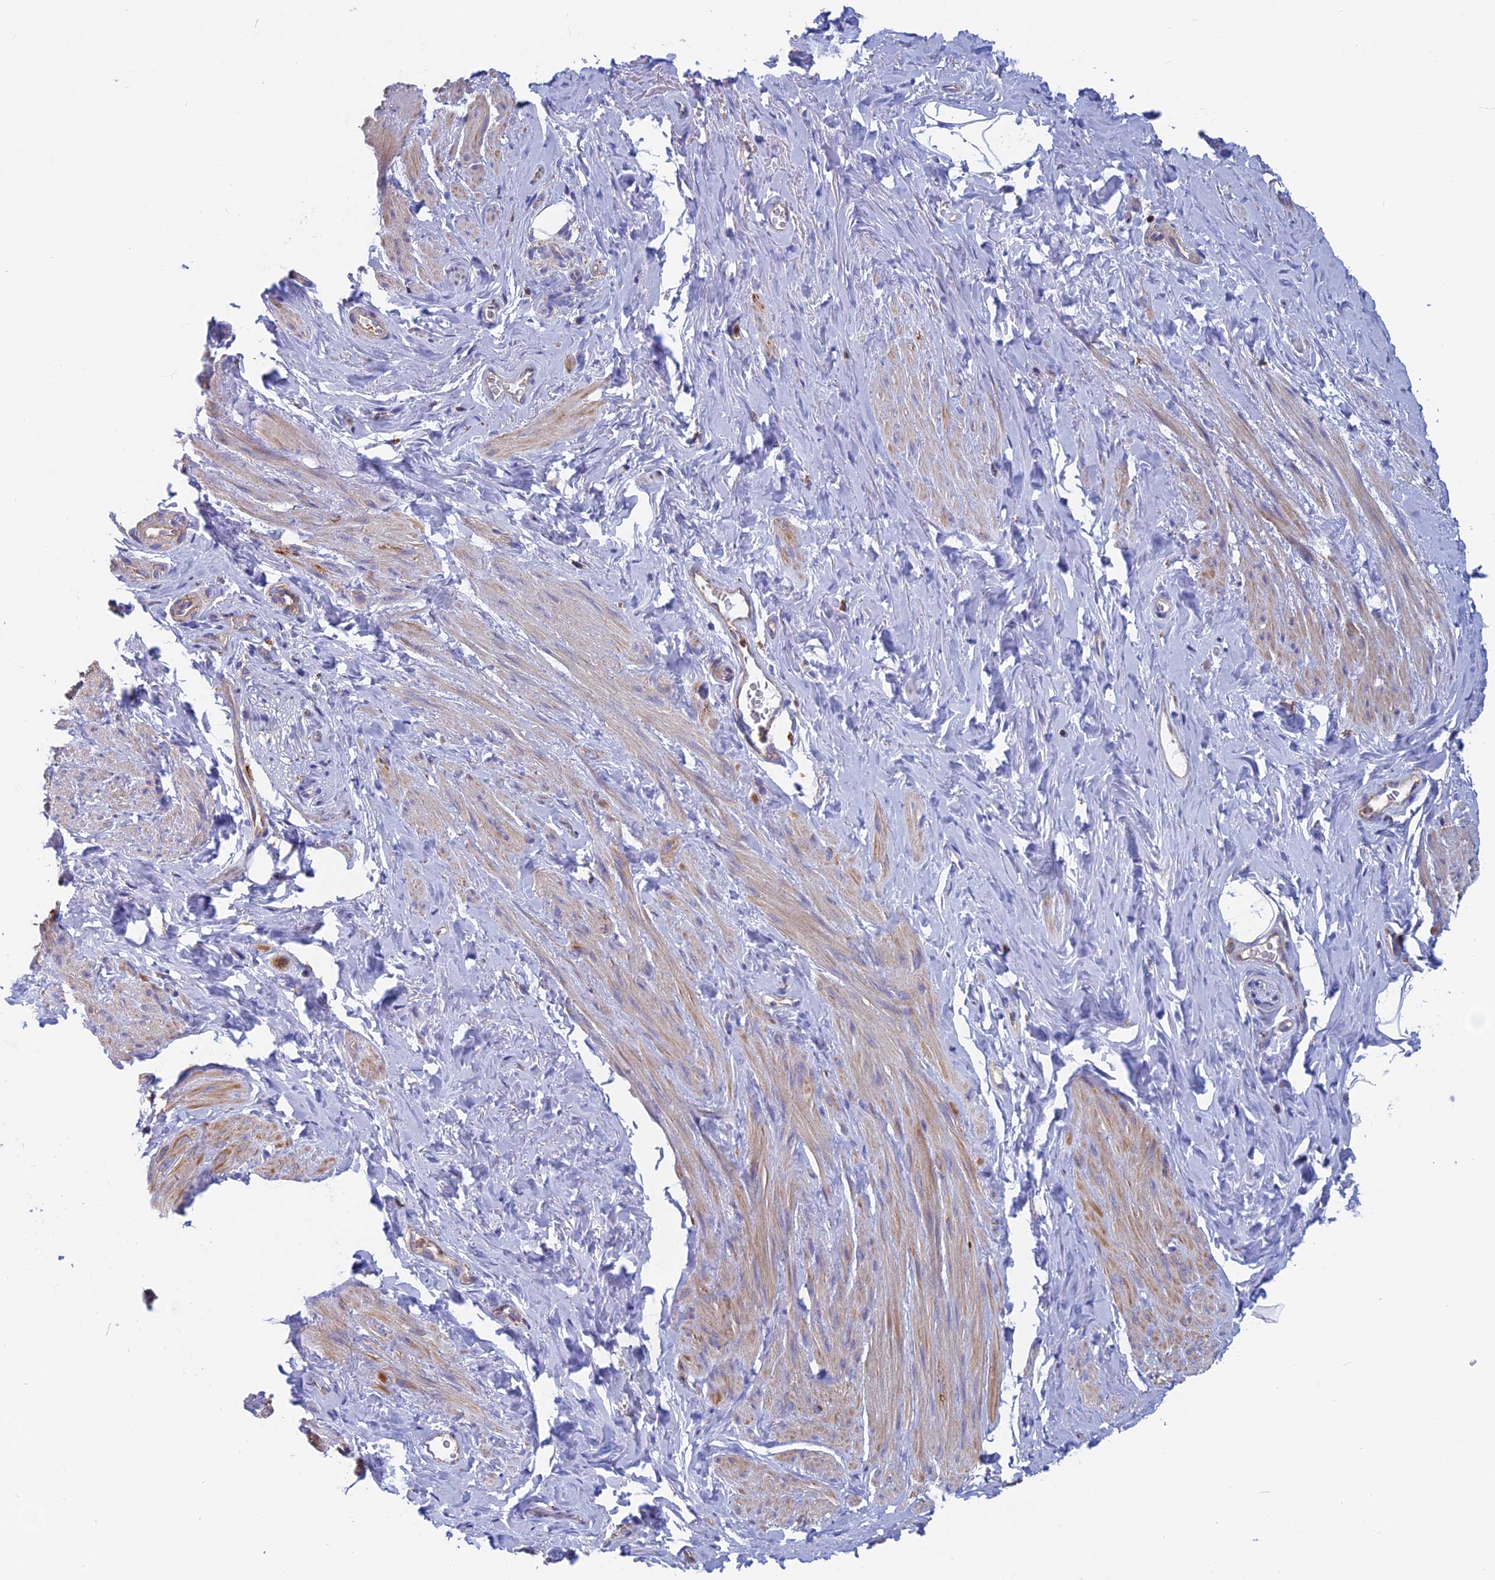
{"staining": {"intensity": "weak", "quantity": "25%-75%", "location": "cytoplasmic/membranous"}, "tissue": "smooth muscle", "cell_type": "Smooth muscle cells", "image_type": "normal", "snomed": [{"axis": "morphology", "description": "Normal tissue, NOS"}, {"axis": "topography", "description": "Smooth muscle"}, {"axis": "topography", "description": "Peripheral nerve tissue"}], "caption": "Weak cytoplasmic/membranous positivity for a protein is seen in about 25%-75% of smooth muscle cells of normal smooth muscle using IHC.", "gene": "HSD17B8", "patient": {"sex": "male", "age": 69}}